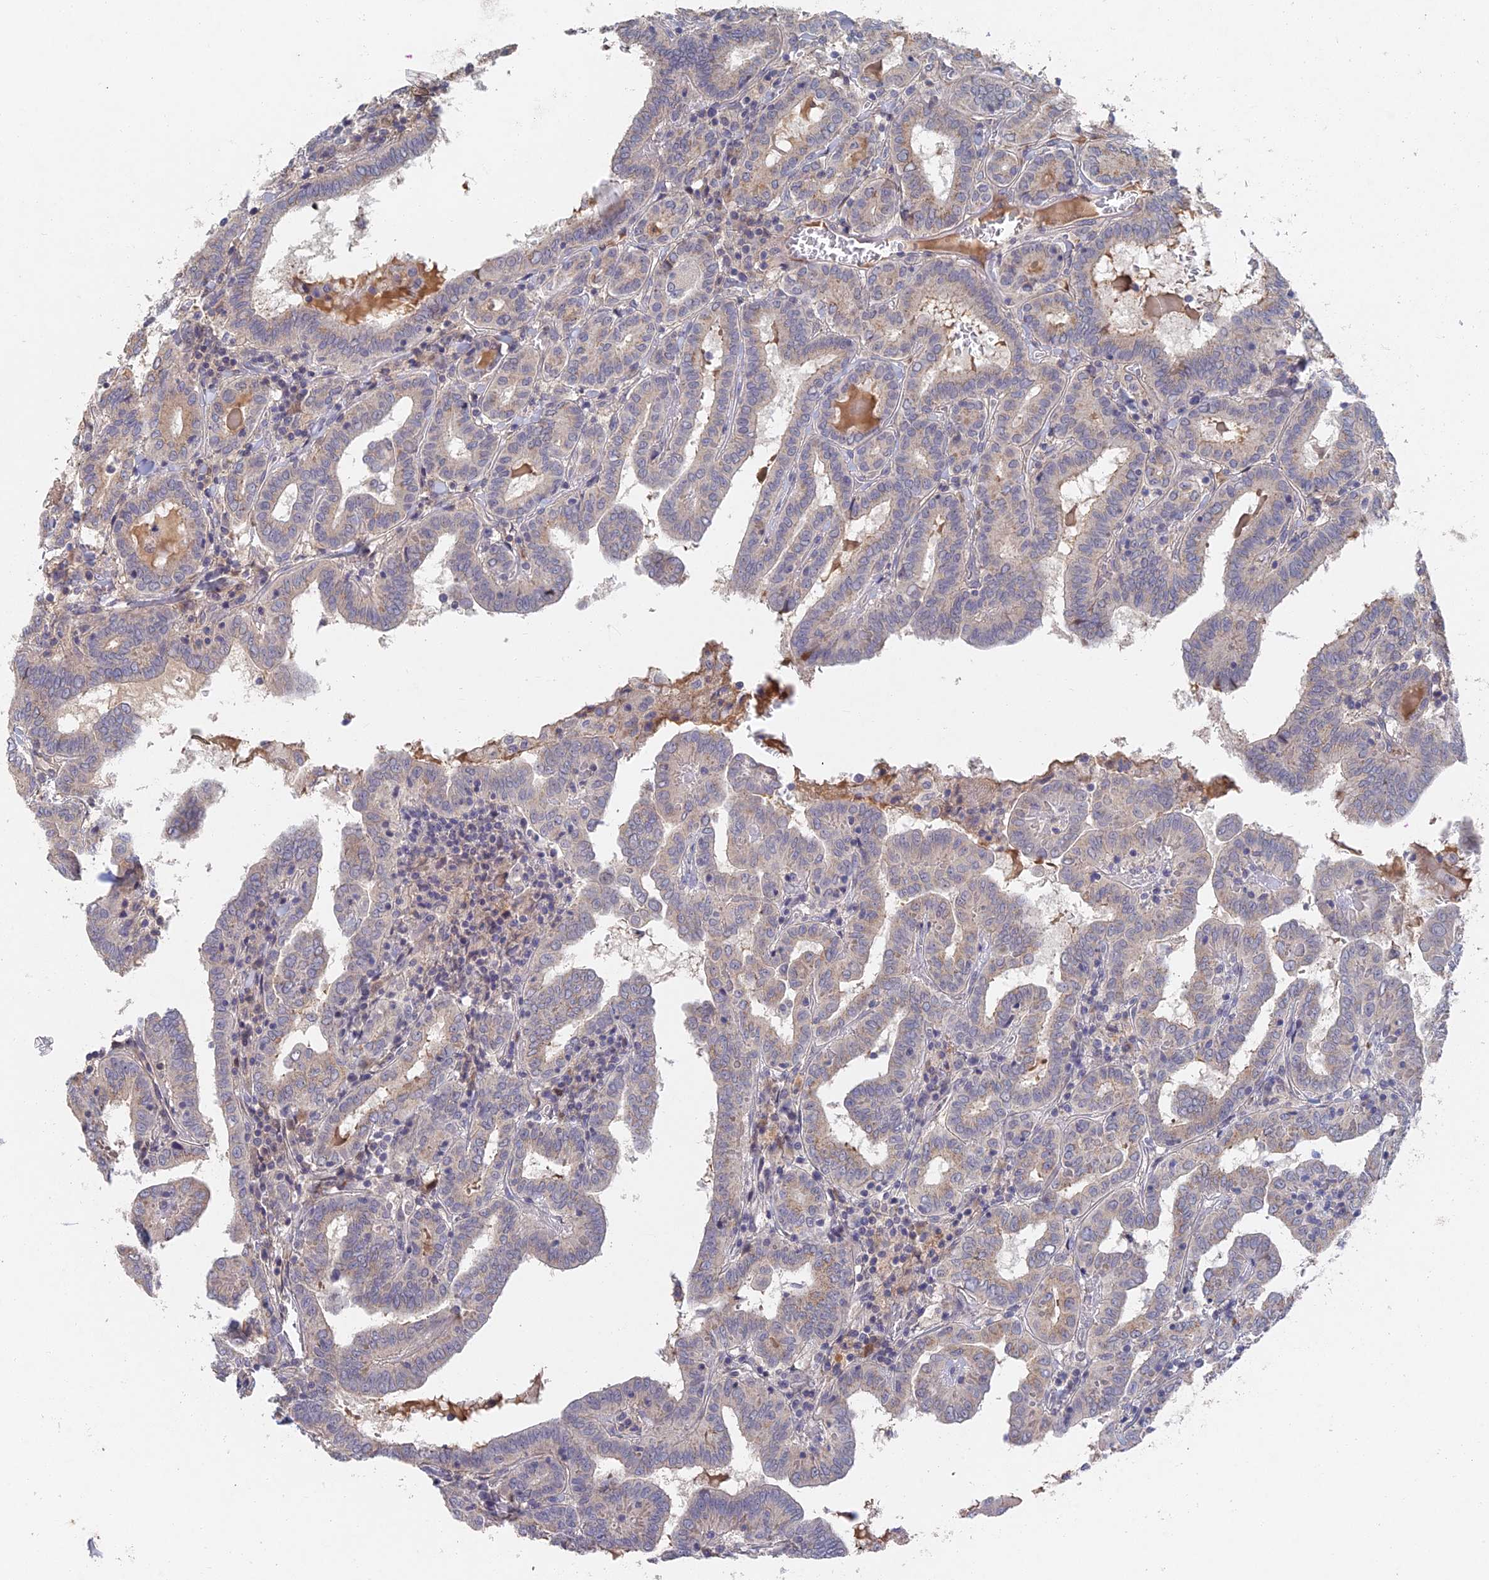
{"staining": {"intensity": "weak", "quantity": "<25%", "location": "cytoplasmic/membranous"}, "tissue": "thyroid cancer", "cell_type": "Tumor cells", "image_type": "cancer", "snomed": [{"axis": "morphology", "description": "Papillary adenocarcinoma, NOS"}, {"axis": "topography", "description": "Thyroid gland"}], "caption": "High power microscopy photomicrograph of an immunohistochemistry (IHC) micrograph of thyroid cancer, revealing no significant staining in tumor cells. (Immunohistochemistry, brightfield microscopy, high magnification).", "gene": "GNA15", "patient": {"sex": "female", "age": 72}}